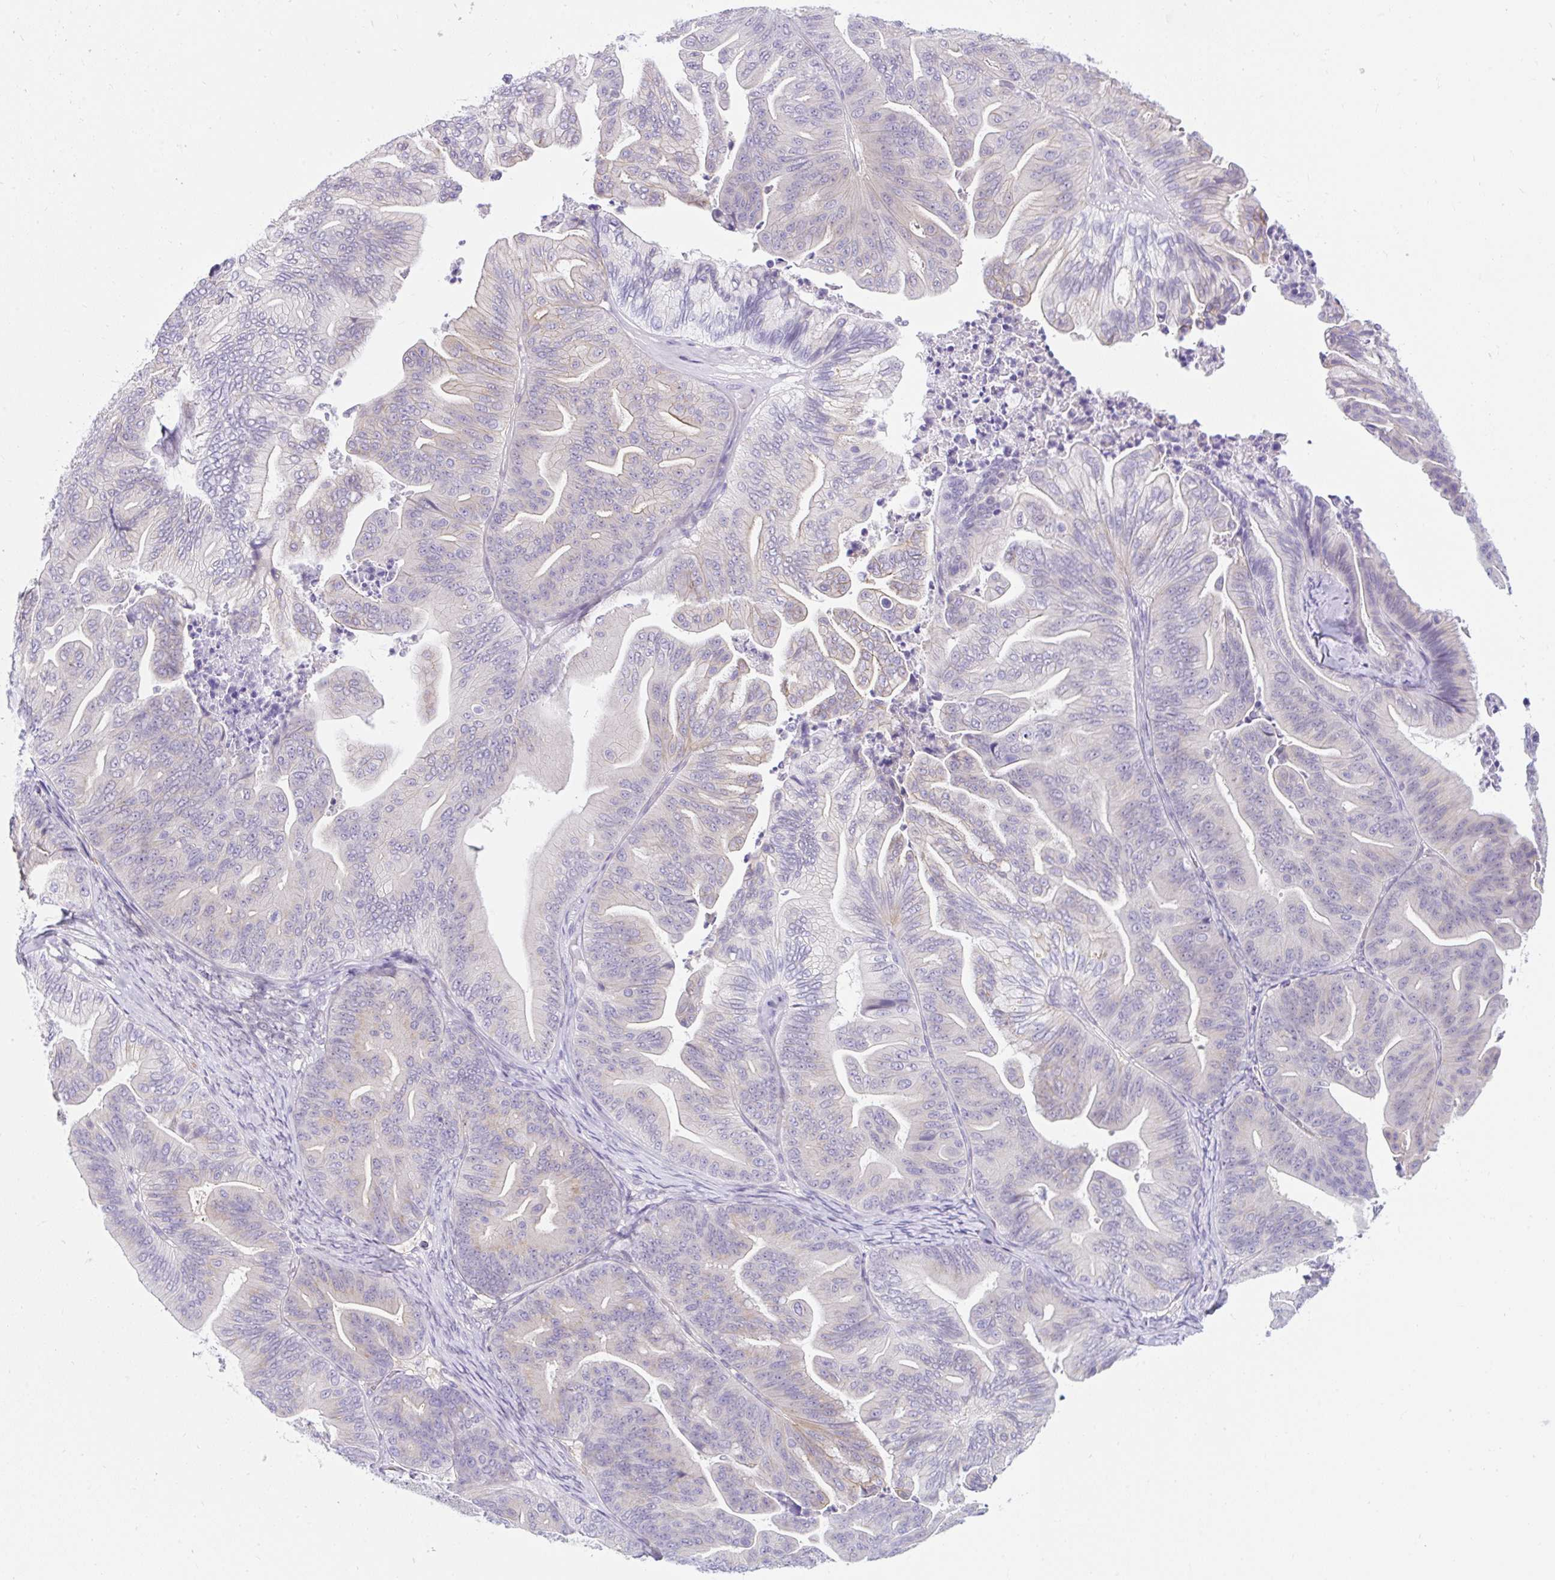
{"staining": {"intensity": "weak", "quantity": "25%-75%", "location": "cytoplasmic/membranous"}, "tissue": "ovarian cancer", "cell_type": "Tumor cells", "image_type": "cancer", "snomed": [{"axis": "morphology", "description": "Cystadenocarcinoma, mucinous, NOS"}, {"axis": "topography", "description": "Ovary"}], "caption": "IHC (DAB (3,3'-diaminobenzidine)) staining of human ovarian cancer displays weak cytoplasmic/membranous protein staining in about 25%-75% of tumor cells. (Stains: DAB in brown, nuclei in blue, Microscopy: brightfield microscopy at high magnification).", "gene": "GOLGA8A", "patient": {"sex": "female", "age": 67}}